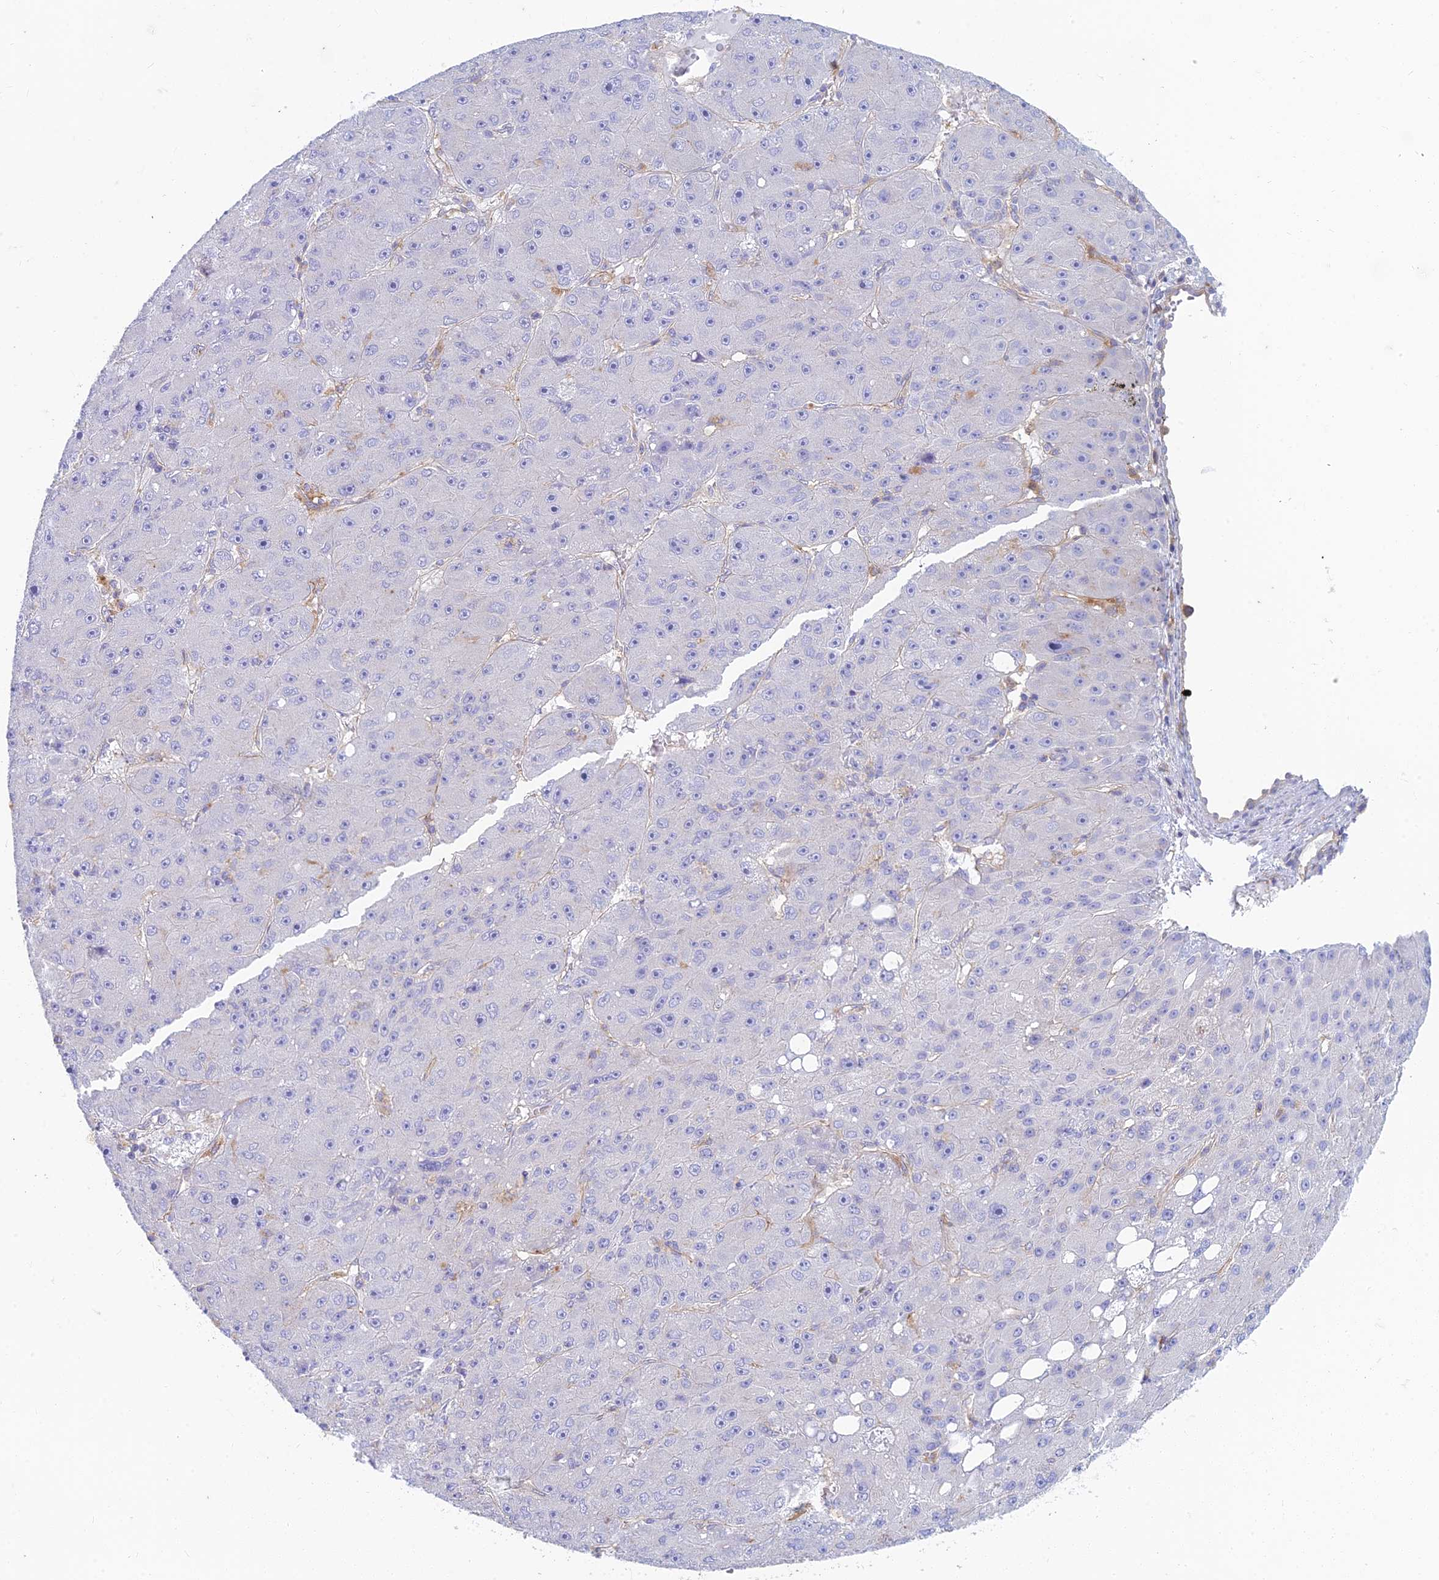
{"staining": {"intensity": "negative", "quantity": "none", "location": "none"}, "tissue": "liver cancer", "cell_type": "Tumor cells", "image_type": "cancer", "snomed": [{"axis": "morphology", "description": "Carcinoma, Hepatocellular, NOS"}, {"axis": "topography", "description": "Liver"}], "caption": "A high-resolution image shows immunohistochemistry (IHC) staining of liver hepatocellular carcinoma, which exhibits no significant expression in tumor cells.", "gene": "STRN4", "patient": {"sex": "male", "age": 67}}